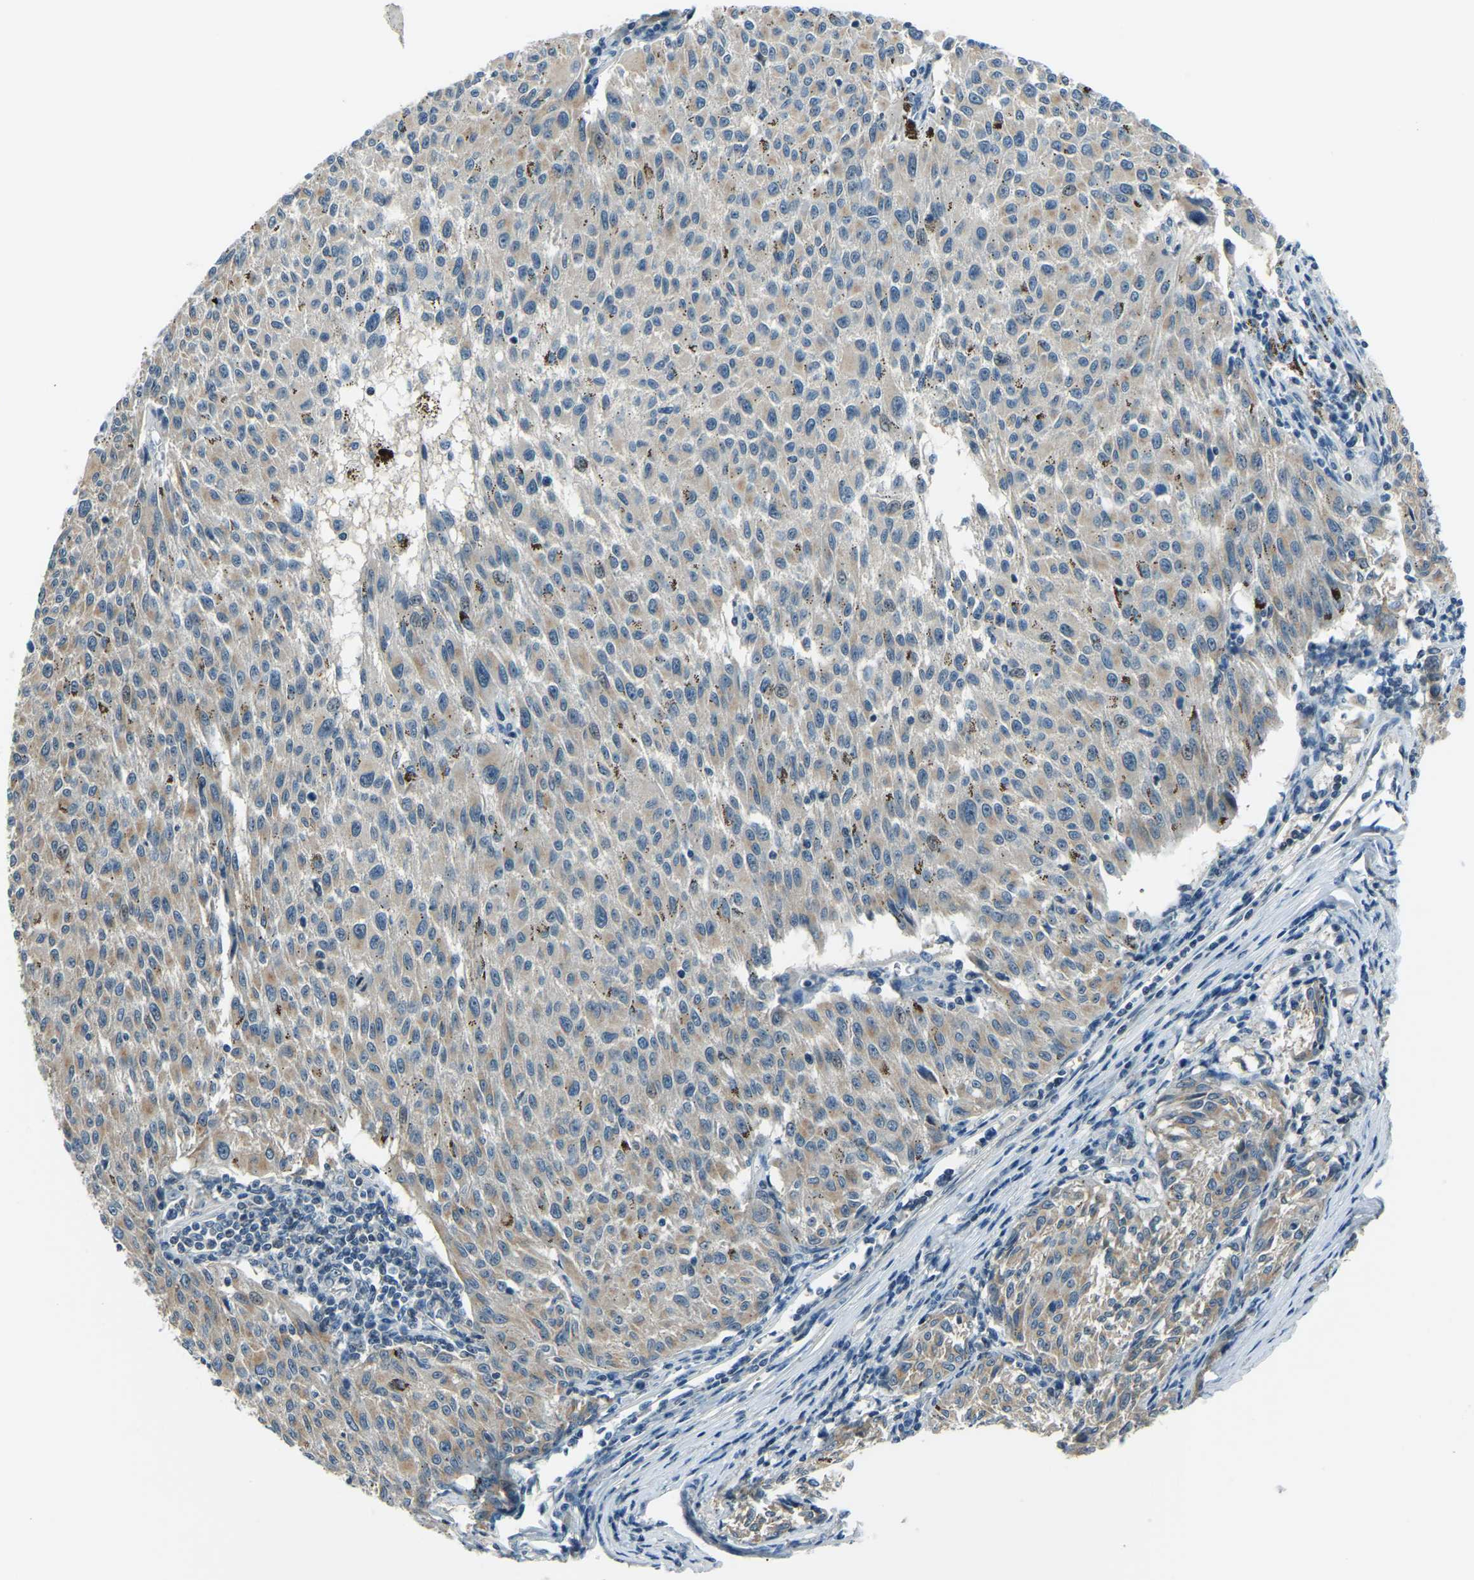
{"staining": {"intensity": "weak", "quantity": "25%-75%", "location": "cytoplasmic/membranous"}, "tissue": "melanoma", "cell_type": "Tumor cells", "image_type": "cancer", "snomed": [{"axis": "morphology", "description": "Malignant melanoma, NOS"}, {"axis": "topography", "description": "Skin"}], "caption": "IHC micrograph of neoplastic tissue: melanoma stained using immunohistochemistry (IHC) reveals low levels of weak protein expression localized specifically in the cytoplasmic/membranous of tumor cells, appearing as a cytoplasmic/membranous brown color.", "gene": "RRP1", "patient": {"sex": "female", "age": 72}}